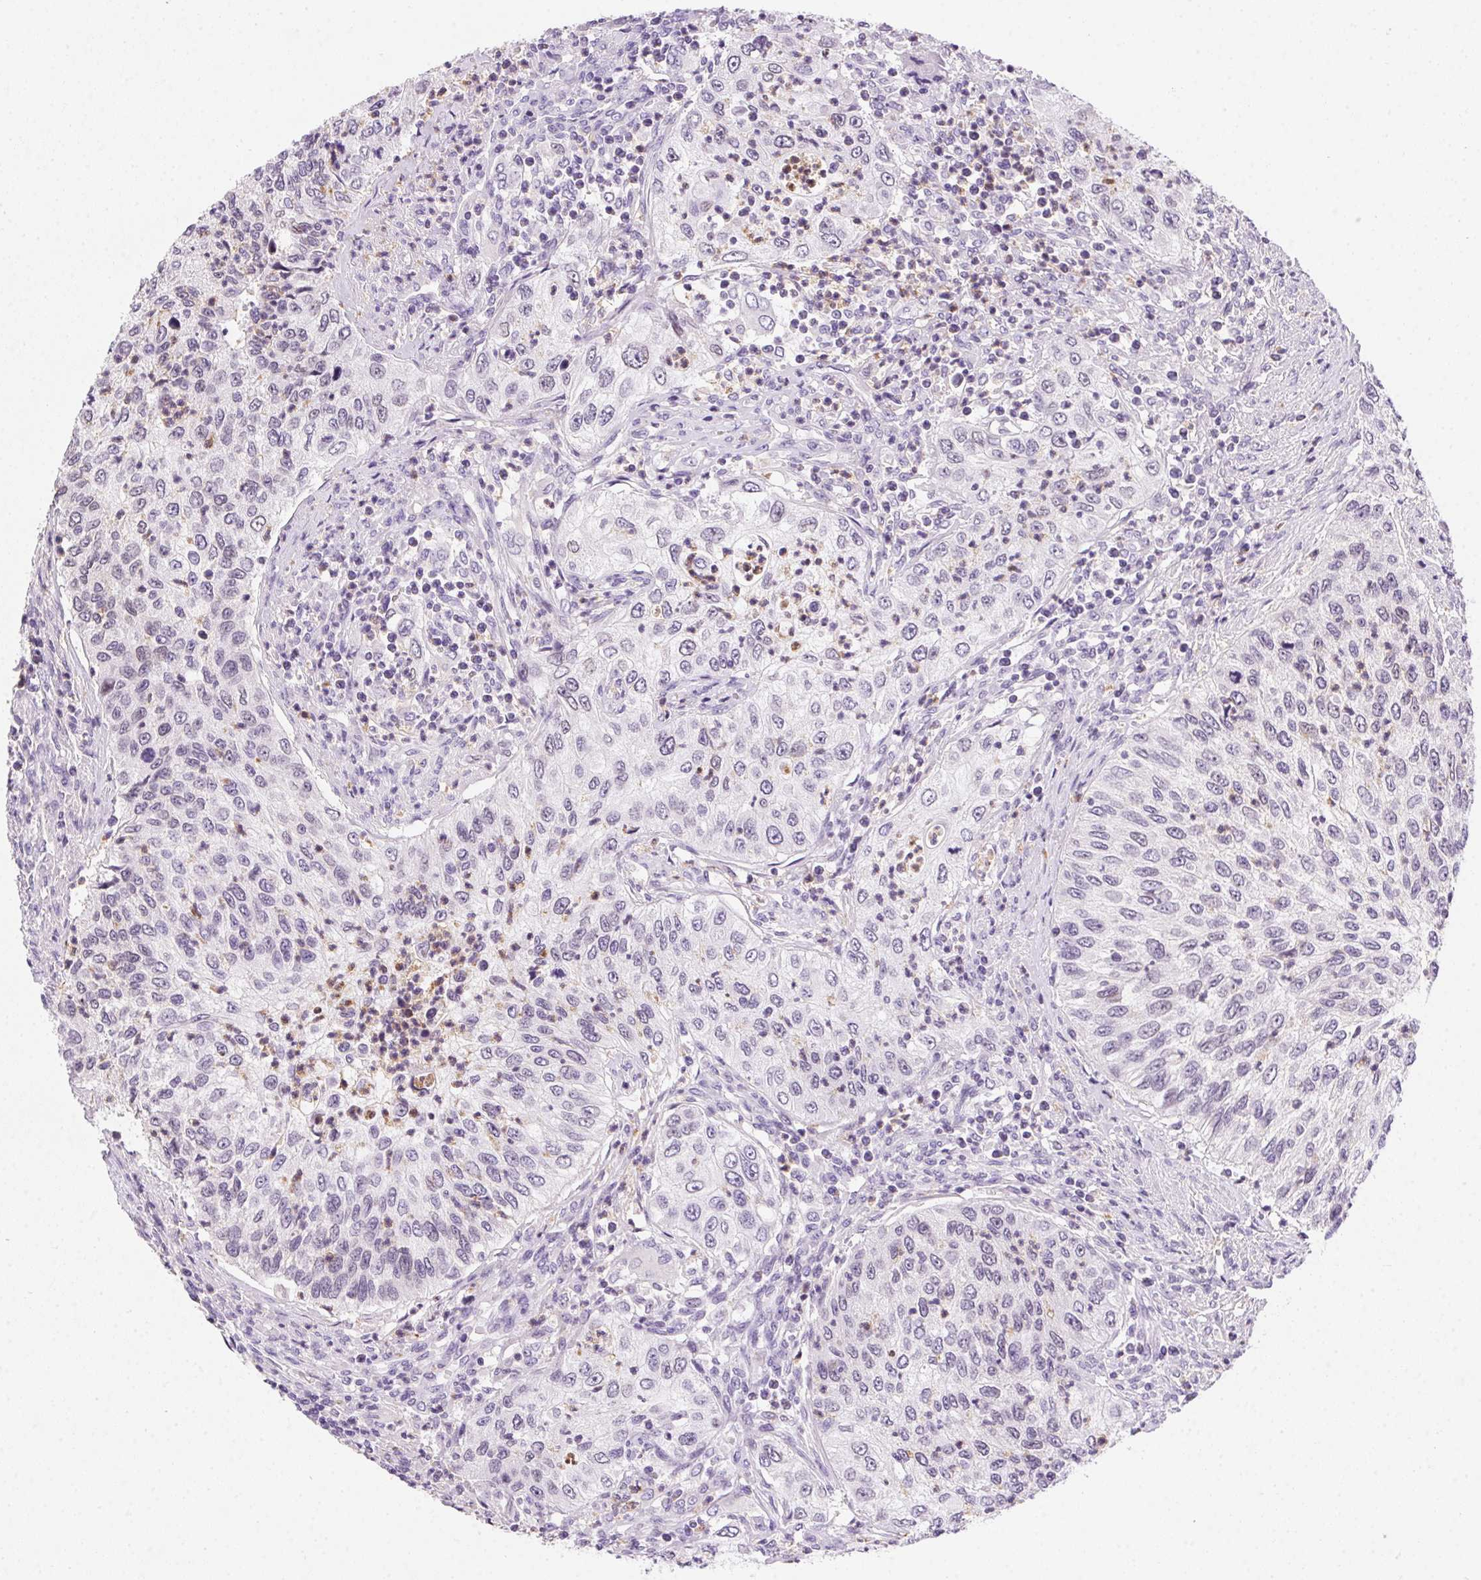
{"staining": {"intensity": "negative", "quantity": "none", "location": "none"}, "tissue": "urothelial cancer", "cell_type": "Tumor cells", "image_type": "cancer", "snomed": [{"axis": "morphology", "description": "Urothelial carcinoma, High grade"}, {"axis": "topography", "description": "Urinary bladder"}], "caption": "Immunohistochemistry photomicrograph of neoplastic tissue: urothelial cancer stained with DAB demonstrates no significant protein positivity in tumor cells. (Immunohistochemistry (ihc), brightfield microscopy, high magnification).", "gene": "SSTR4", "patient": {"sex": "female", "age": 60}}